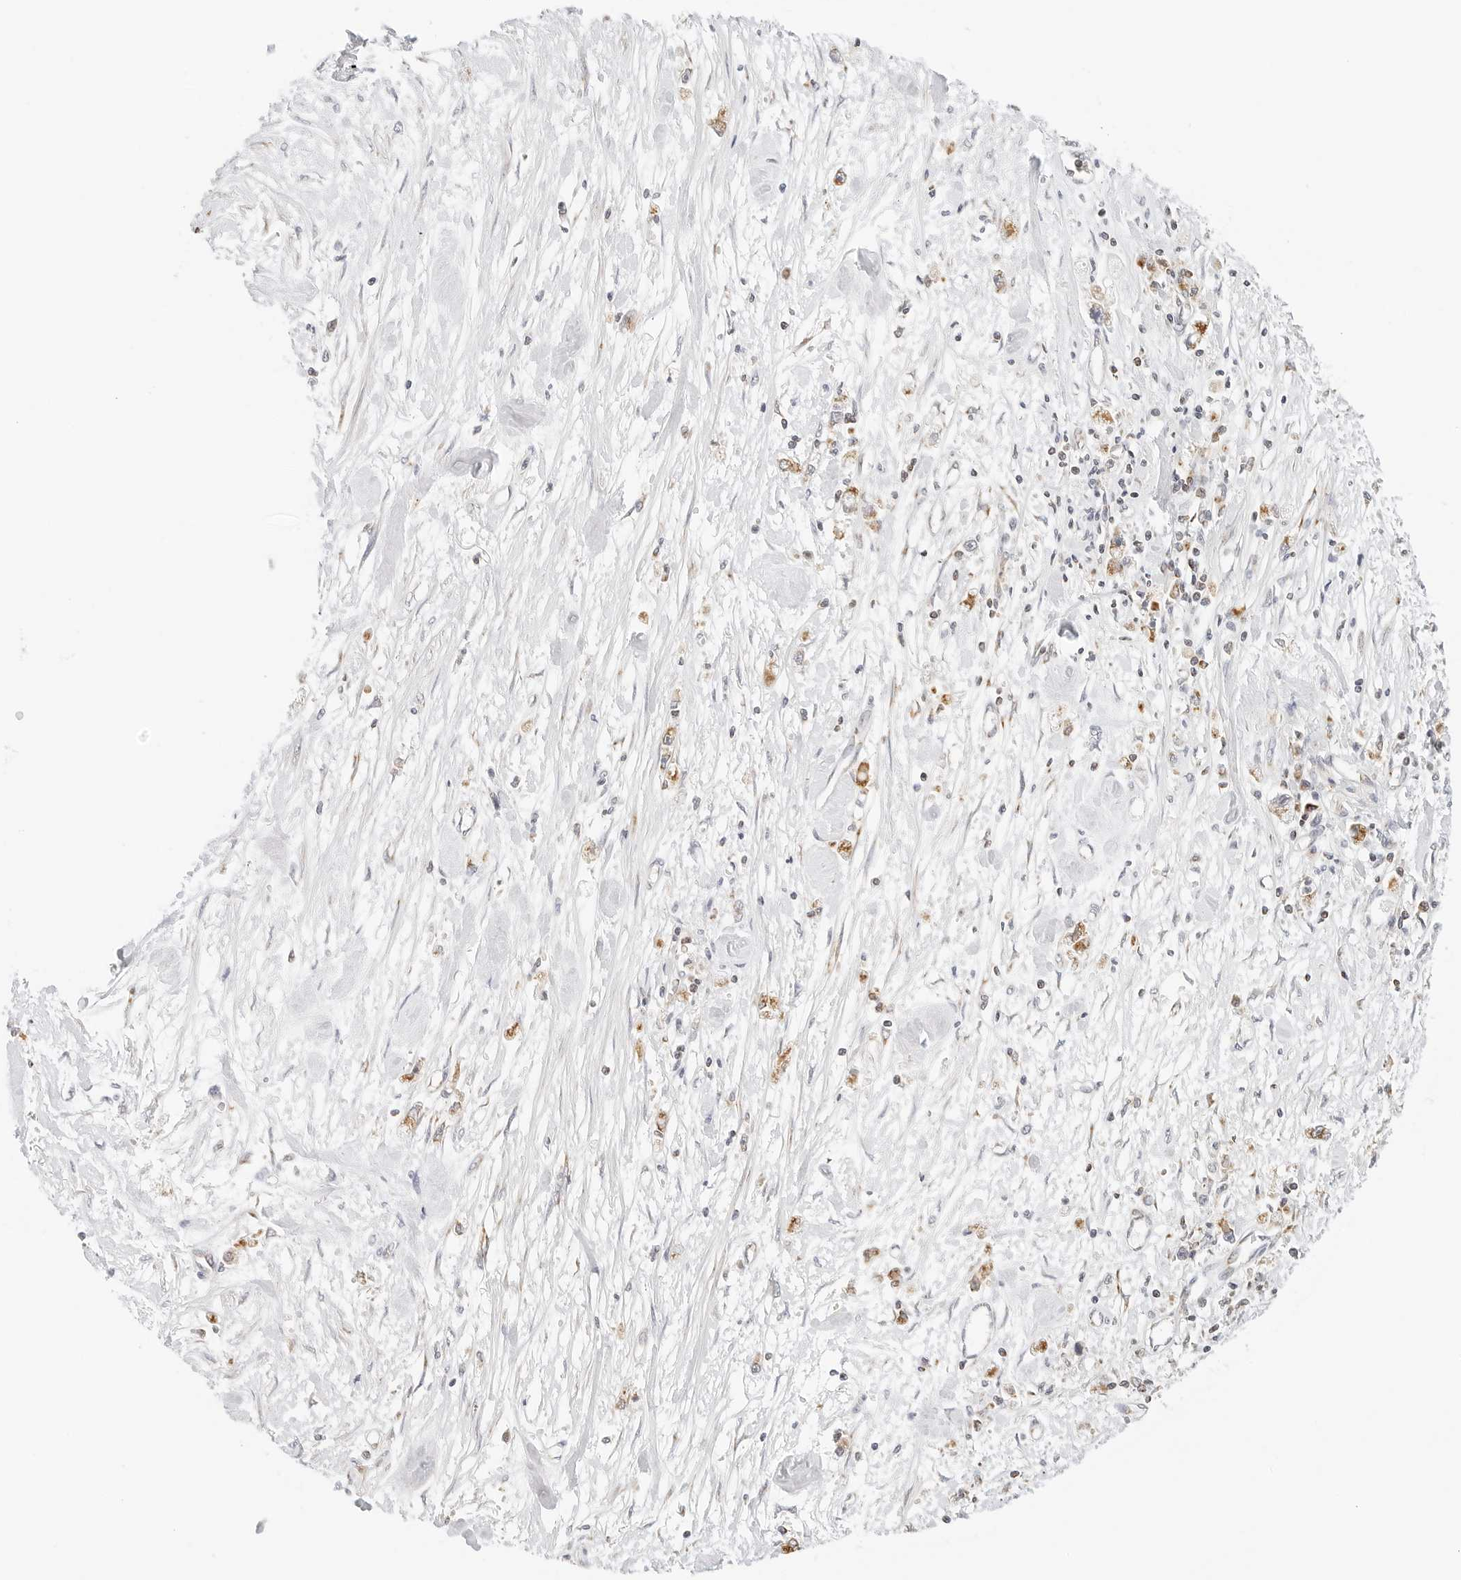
{"staining": {"intensity": "moderate", "quantity": ">75%", "location": "cytoplasmic/membranous"}, "tissue": "stomach cancer", "cell_type": "Tumor cells", "image_type": "cancer", "snomed": [{"axis": "morphology", "description": "Adenocarcinoma, NOS"}, {"axis": "topography", "description": "Stomach"}], "caption": "Immunohistochemistry of human stomach adenocarcinoma exhibits medium levels of moderate cytoplasmic/membranous positivity in approximately >75% of tumor cells.", "gene": "ATL1", "patient": {"sex": "female", "age": 59}}